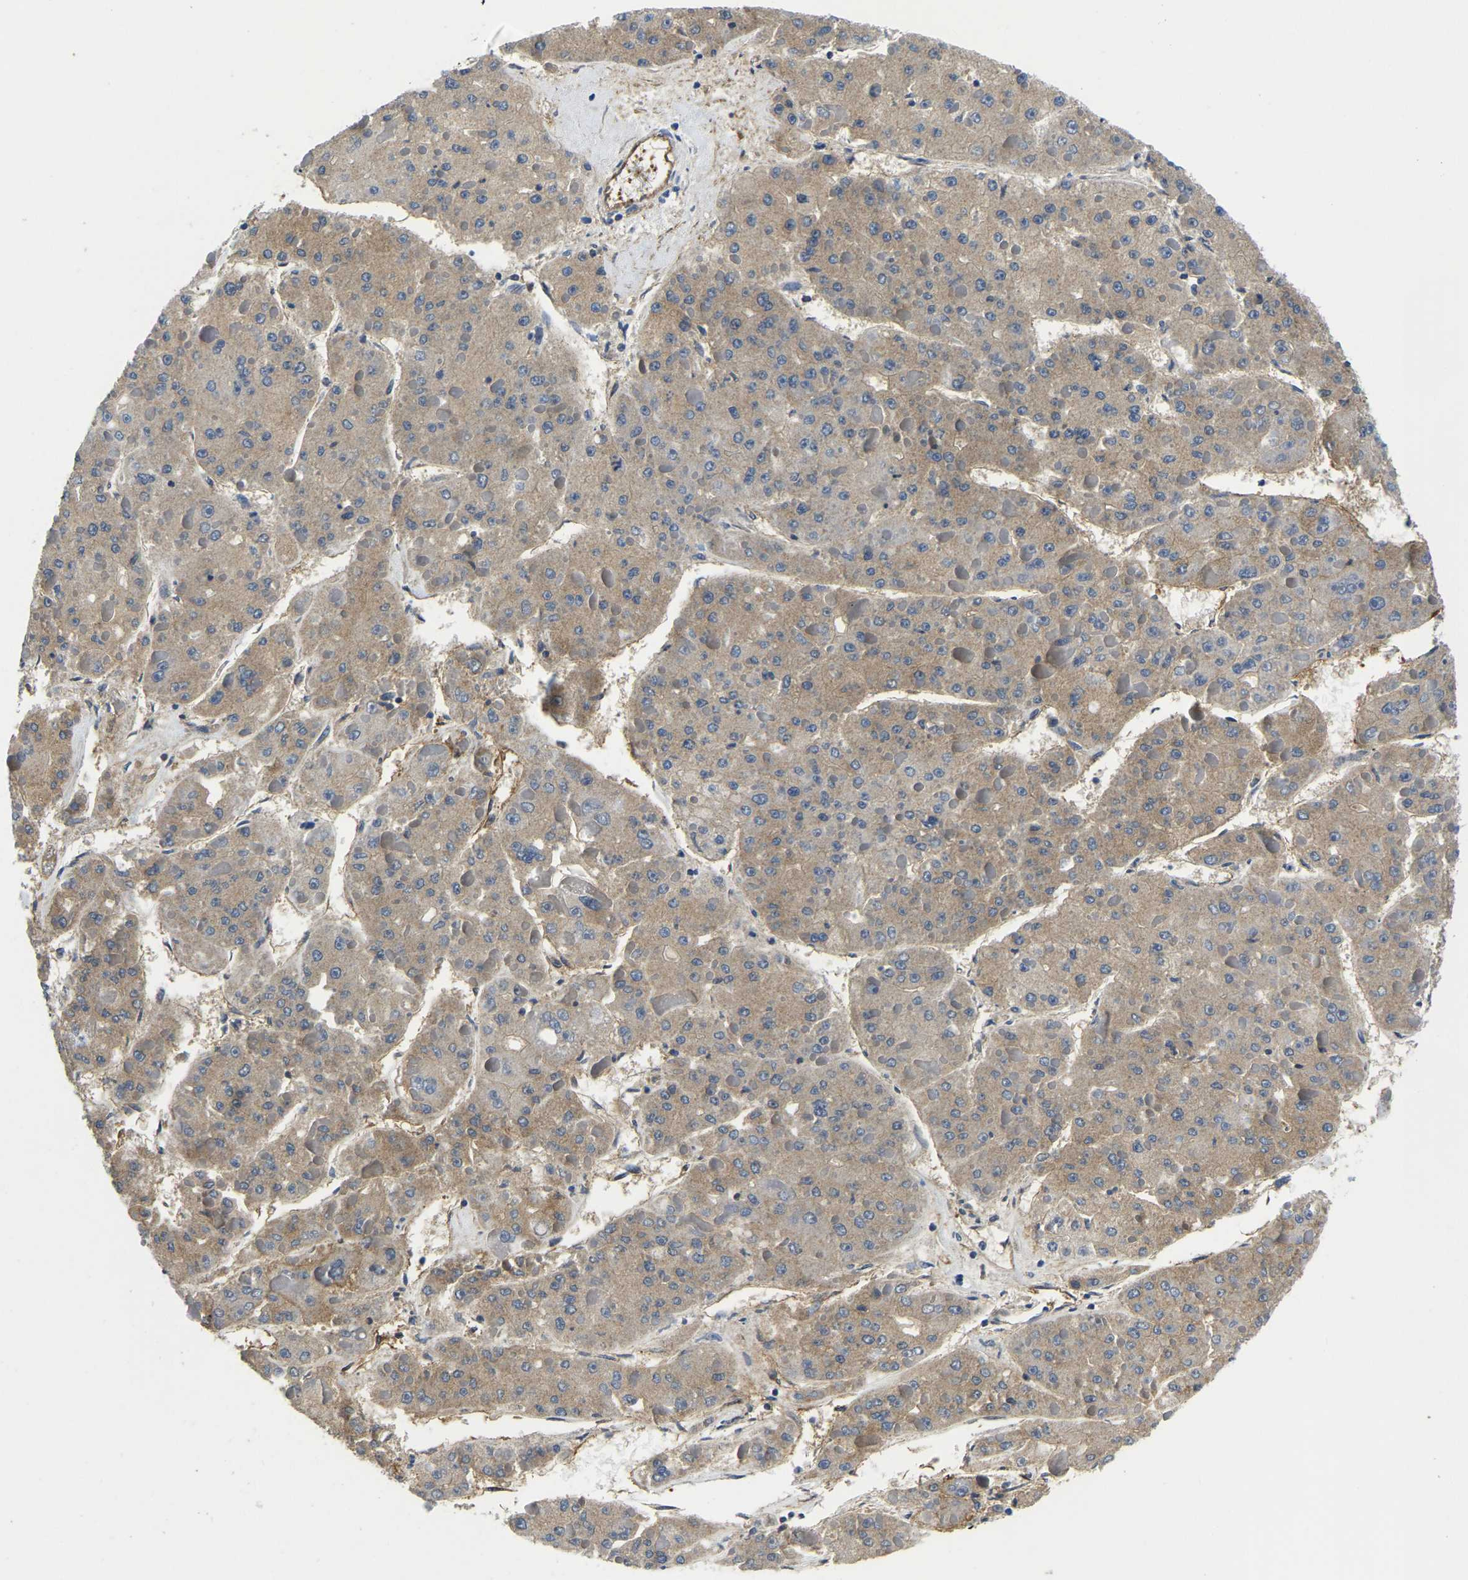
{"staining": {"intensity": "moderate", "quantity": ">75%", "location": "cytoplasmic/membranous"}, "tissue": "liver cancer", "cell_type": "Tumor cells", "image_type": "cancer", "snomed": [{"axis": "morphology", "description": "Carcinoma, Hepatocellular, NOS"}, {"axis": "topography", "description": "Liver"}], "caption": "Human liver cancer (hepatocellular carcinoma) stained with a brown dye displays moderate cytoplasmic/membranous positive expression in approximately >75% of tumor cells.", "gene": "ITGA2", "patient": {"sex": "female", "age": 73}}